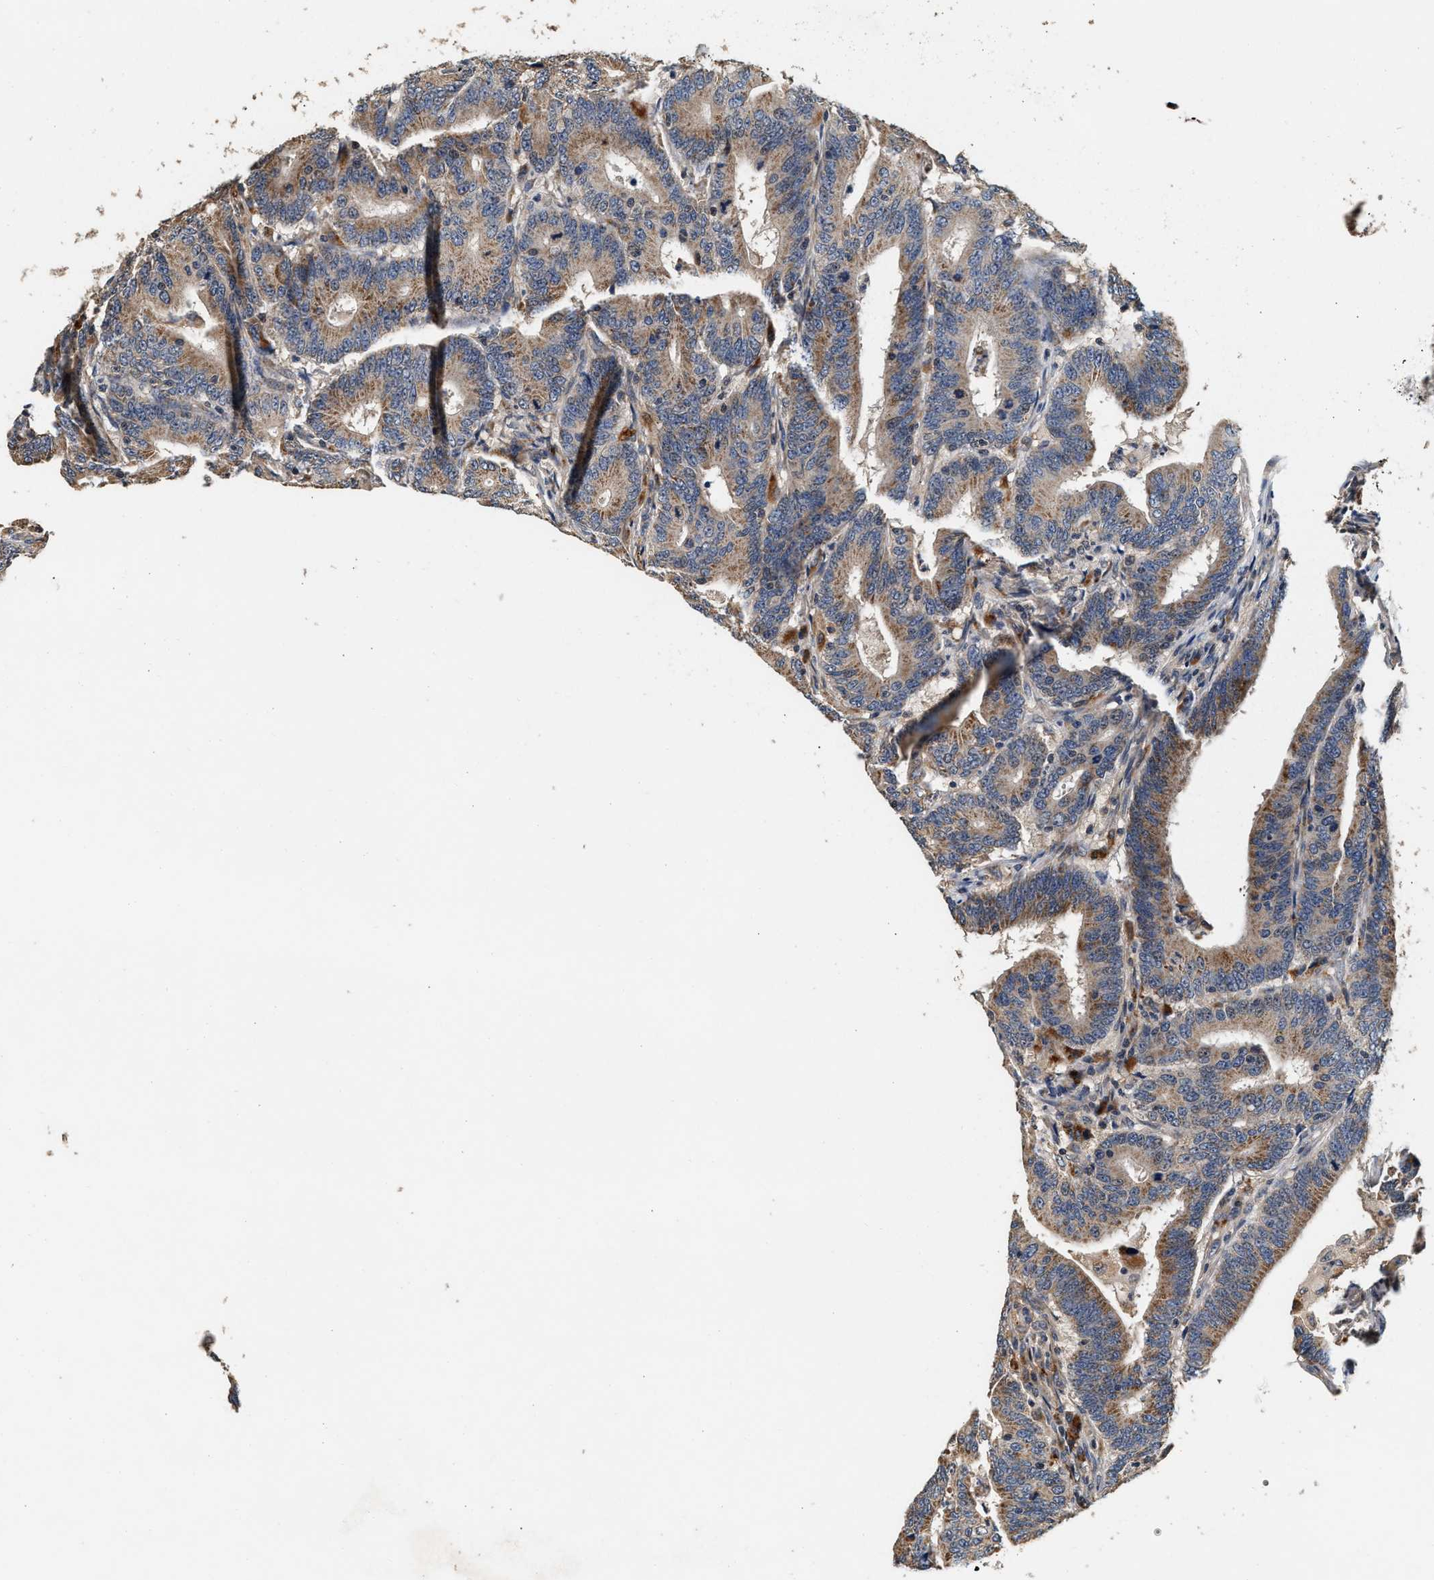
{"staining": {"intensity": "moderate", "quantity": ">75%", "location": "cytoplasmic/membranous"}, "tissue": "colorectal cancer", "cell_type": "Tumor cells", "image_type": "cancer", "snomed": [{"axis": "morphology", "description": "Adenocarcinoma, NOS"}, {"axis": "topography", "description": "Colon"}], "caption": "A micrograph of human adenocarcinoma (colorectal) stained for a protein demonstrates moderate cytoplasmic/membranous brown staining in tumor cells. The staining was performed using DAB (3,3'-diaminobenzidine) to visualize the protein expression in brown, while the nuclei were stained in blue with hematoxylin (Magnification: 20x).", "gene": "PTGR3", "patient": {"sex": "female", "age": 66}}